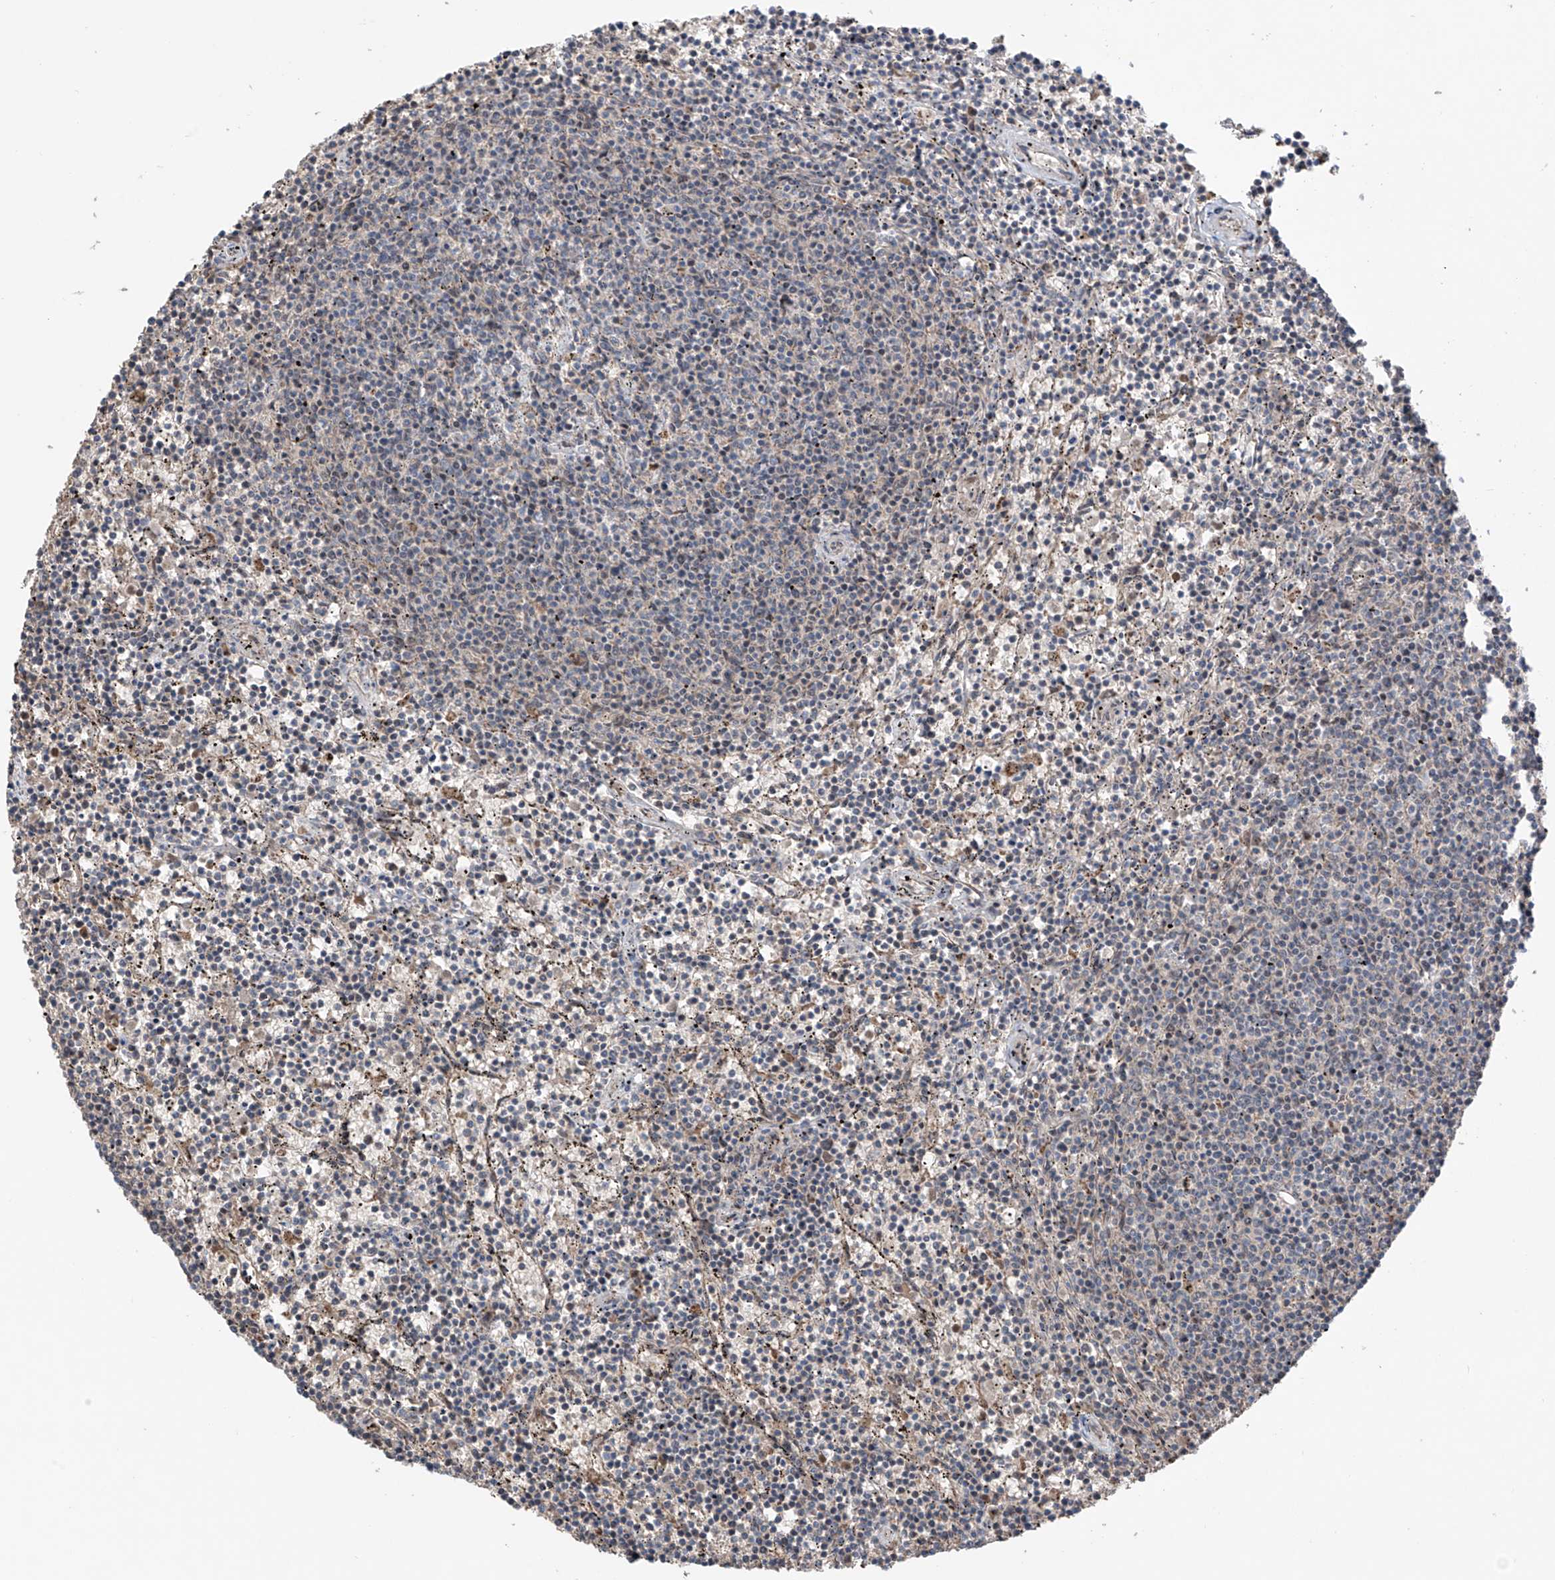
{"staining": {"intensity": "negative", "quantity": "none", "location": "none"}, "tissue": "lymphoma", "cell_type": "Tumor cells", "image_type": "cancer", "snomed": [{"axis": "morphology", "description": "Malignant lymphoma, non-Hodgkin's type, Low grade"}, {"axis": "topography", "description": "Spleen"}], "caption": "An immunohistochemistry (IHC) image of lymphoma is shown. There is no staining in tumor cells of lymphoma.", "gene": "SAMD3", "patient": {"sex": "female", "age": 50}}